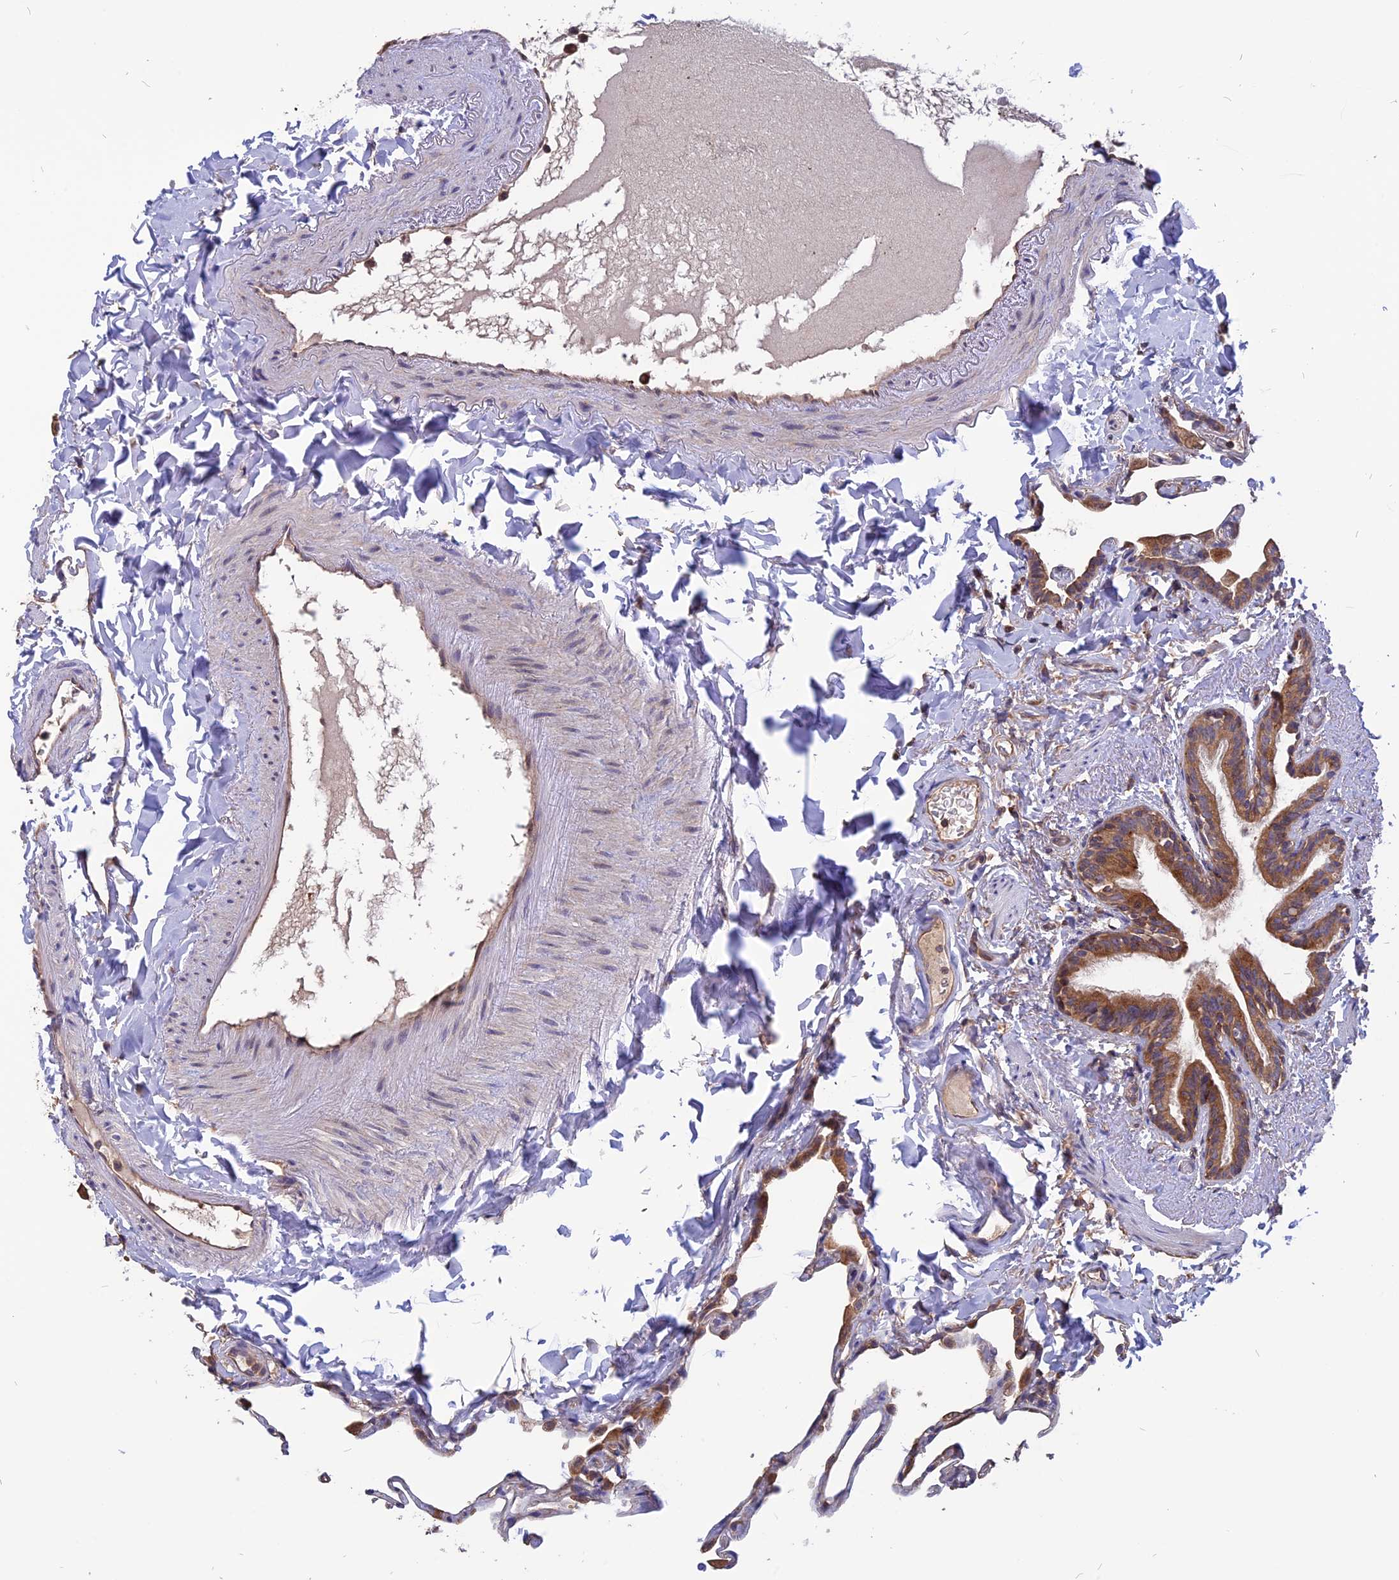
{"staining": {"intensity": "negative", "quantity": "none", "location": "none"}, "tissue": "lung", "cell_type": "Alveolar cells", "image_type": "normal", "snomed": [{"axis": "morphology", "description": "Normal tissue, NOS"}, {"axis": "topography", "description": "Lung"}], "caption": "IHC histopathology image of unremarkable human lung stained for a protein (brown), which reveals no expression in alveolar cells. Nuclei are stained in blue.", "gene": "CARMIL2", "patient": {"sex": "male", "age": 65}}